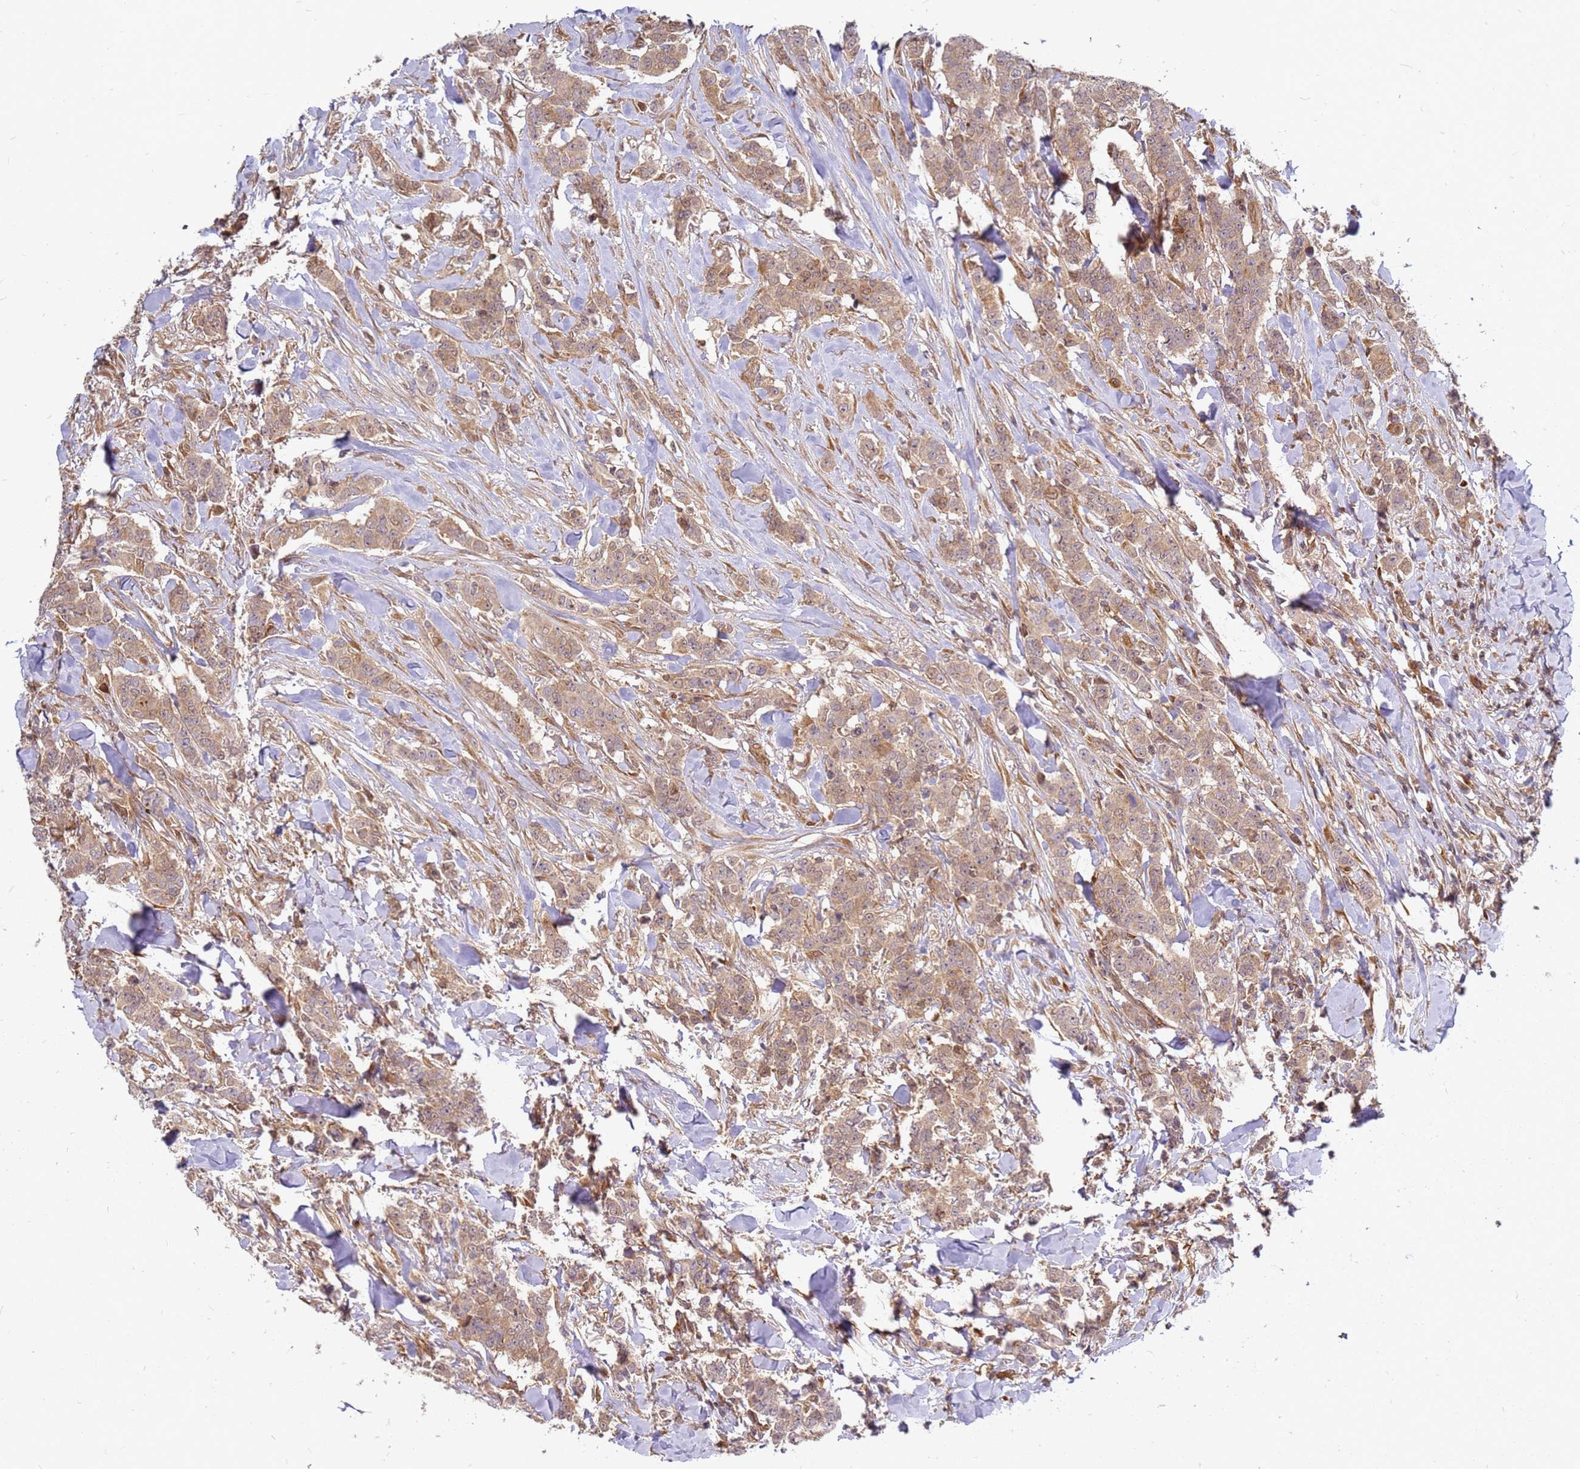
{"staining": {"intensity": "moderate", "quantity": ">75%", "location": "cytoplasmic/membranous,nuclear"}, "tissue": "breast cancer", "cell_type": "Tumor cells", "image_type": "cancer", "snomed": [{"axis": "morphology", "description": "Duct carcinoma"}, {"axis": "topography", "description": "Breast"}], "caption": "Protein expression analysis of human breast cancer (intraductal carcinoma) reveals moderate cytoplasmic/membranous and nuclear positivity in about >75% of tumor cells.", "gene": "NUDT14", "patient": {"sex": "female", "age": 40}}